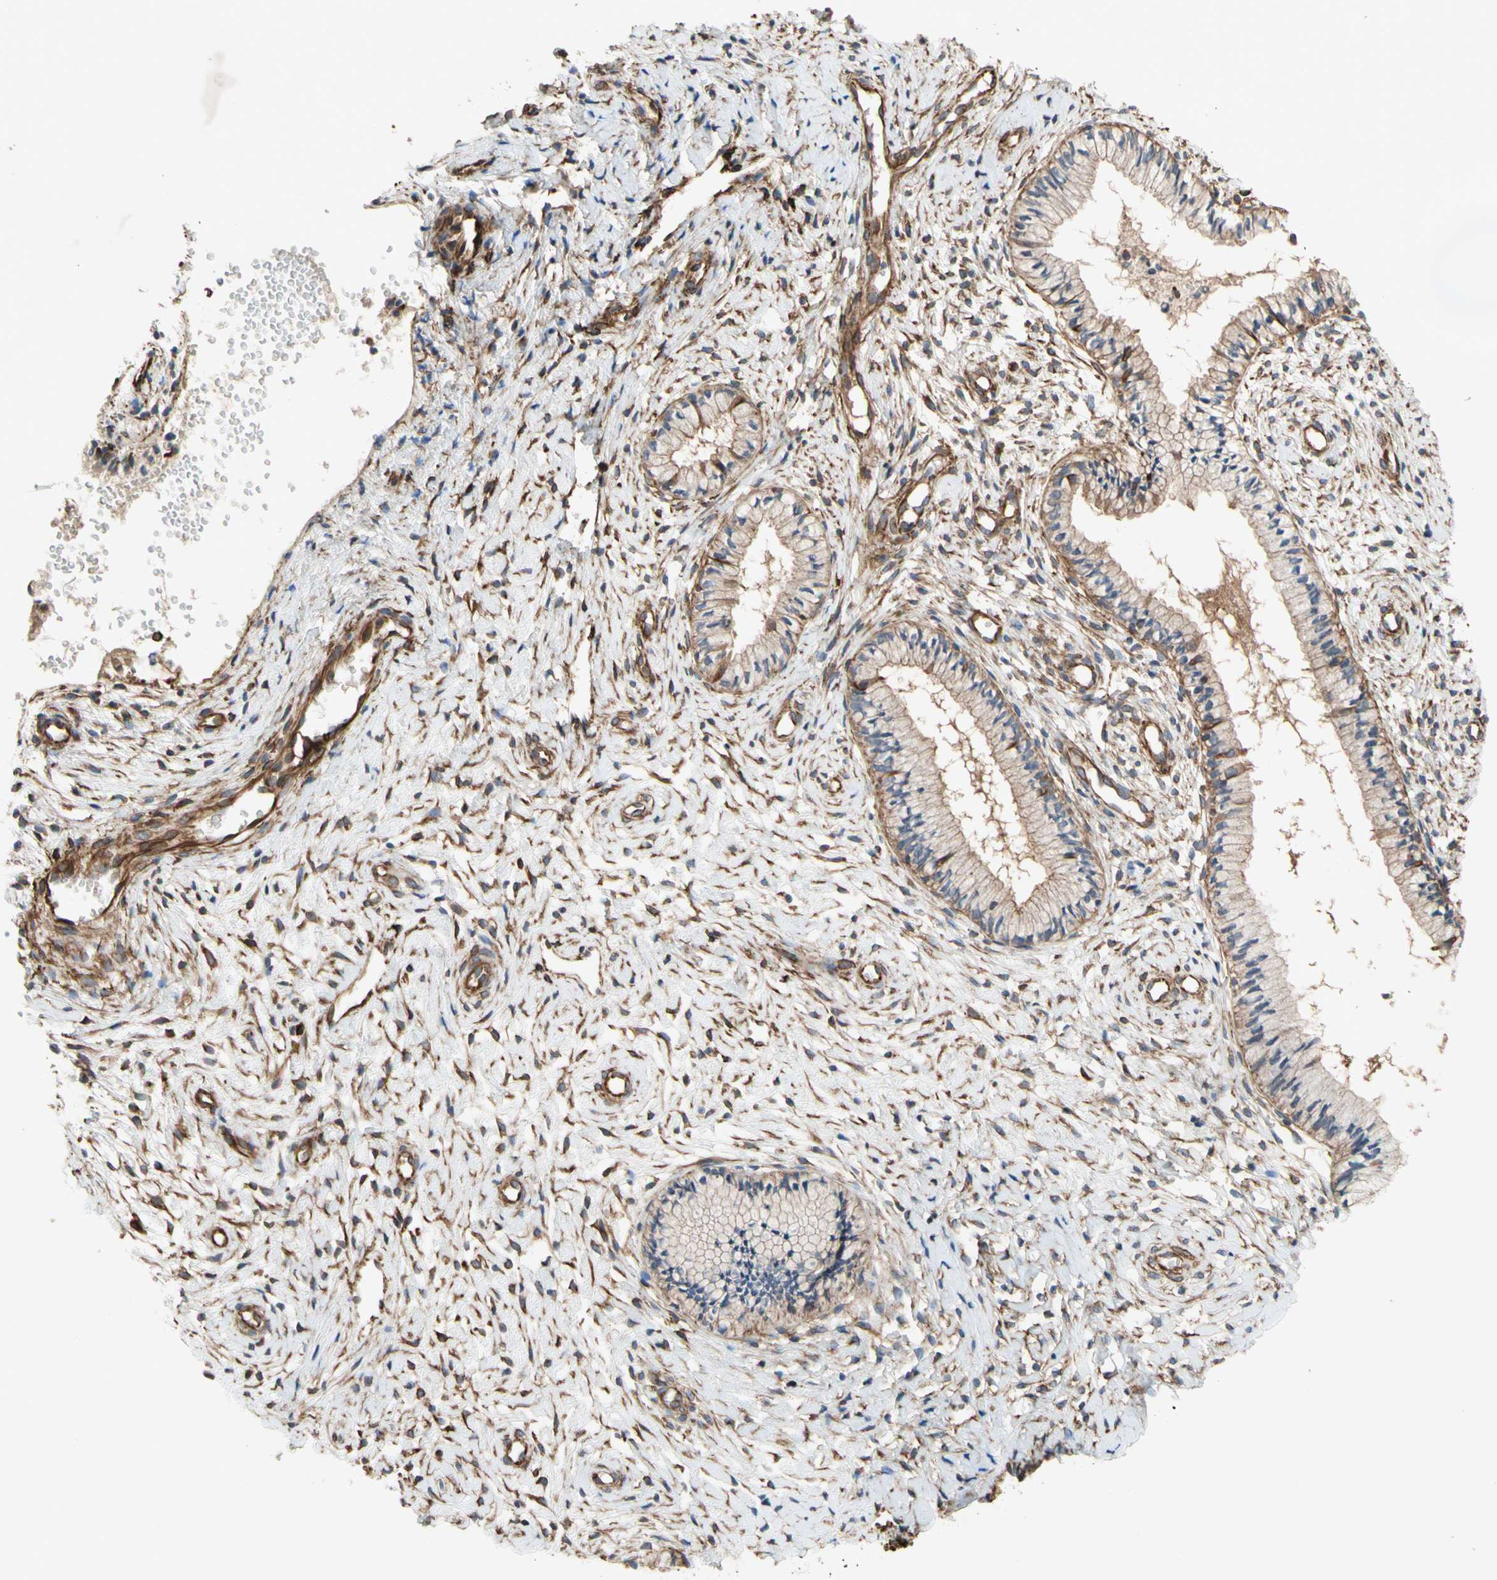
{"staining": {"intensity": "weak", "quantity": ">75%", "location": "cytoplasmic/membranous"}, "tissue": "cervix", "cell_type": "Glandular cells", "image_type": "normal", "snomed": [{"axis": "morphology", "description": "Normal tissue, NOS"}, {"axis": "topography", "description": "Cervix"}], "caption": "Cervix stained with DAB IHC exhibits low levels of weak cytoplasmic/membranous positivity in about >75% of glandular cells. Ihc stains the protein of interest in brown and the nuclei are stained blue.", "gene": "TRAF2", "patient": {"sex": "female", "age": 46}}